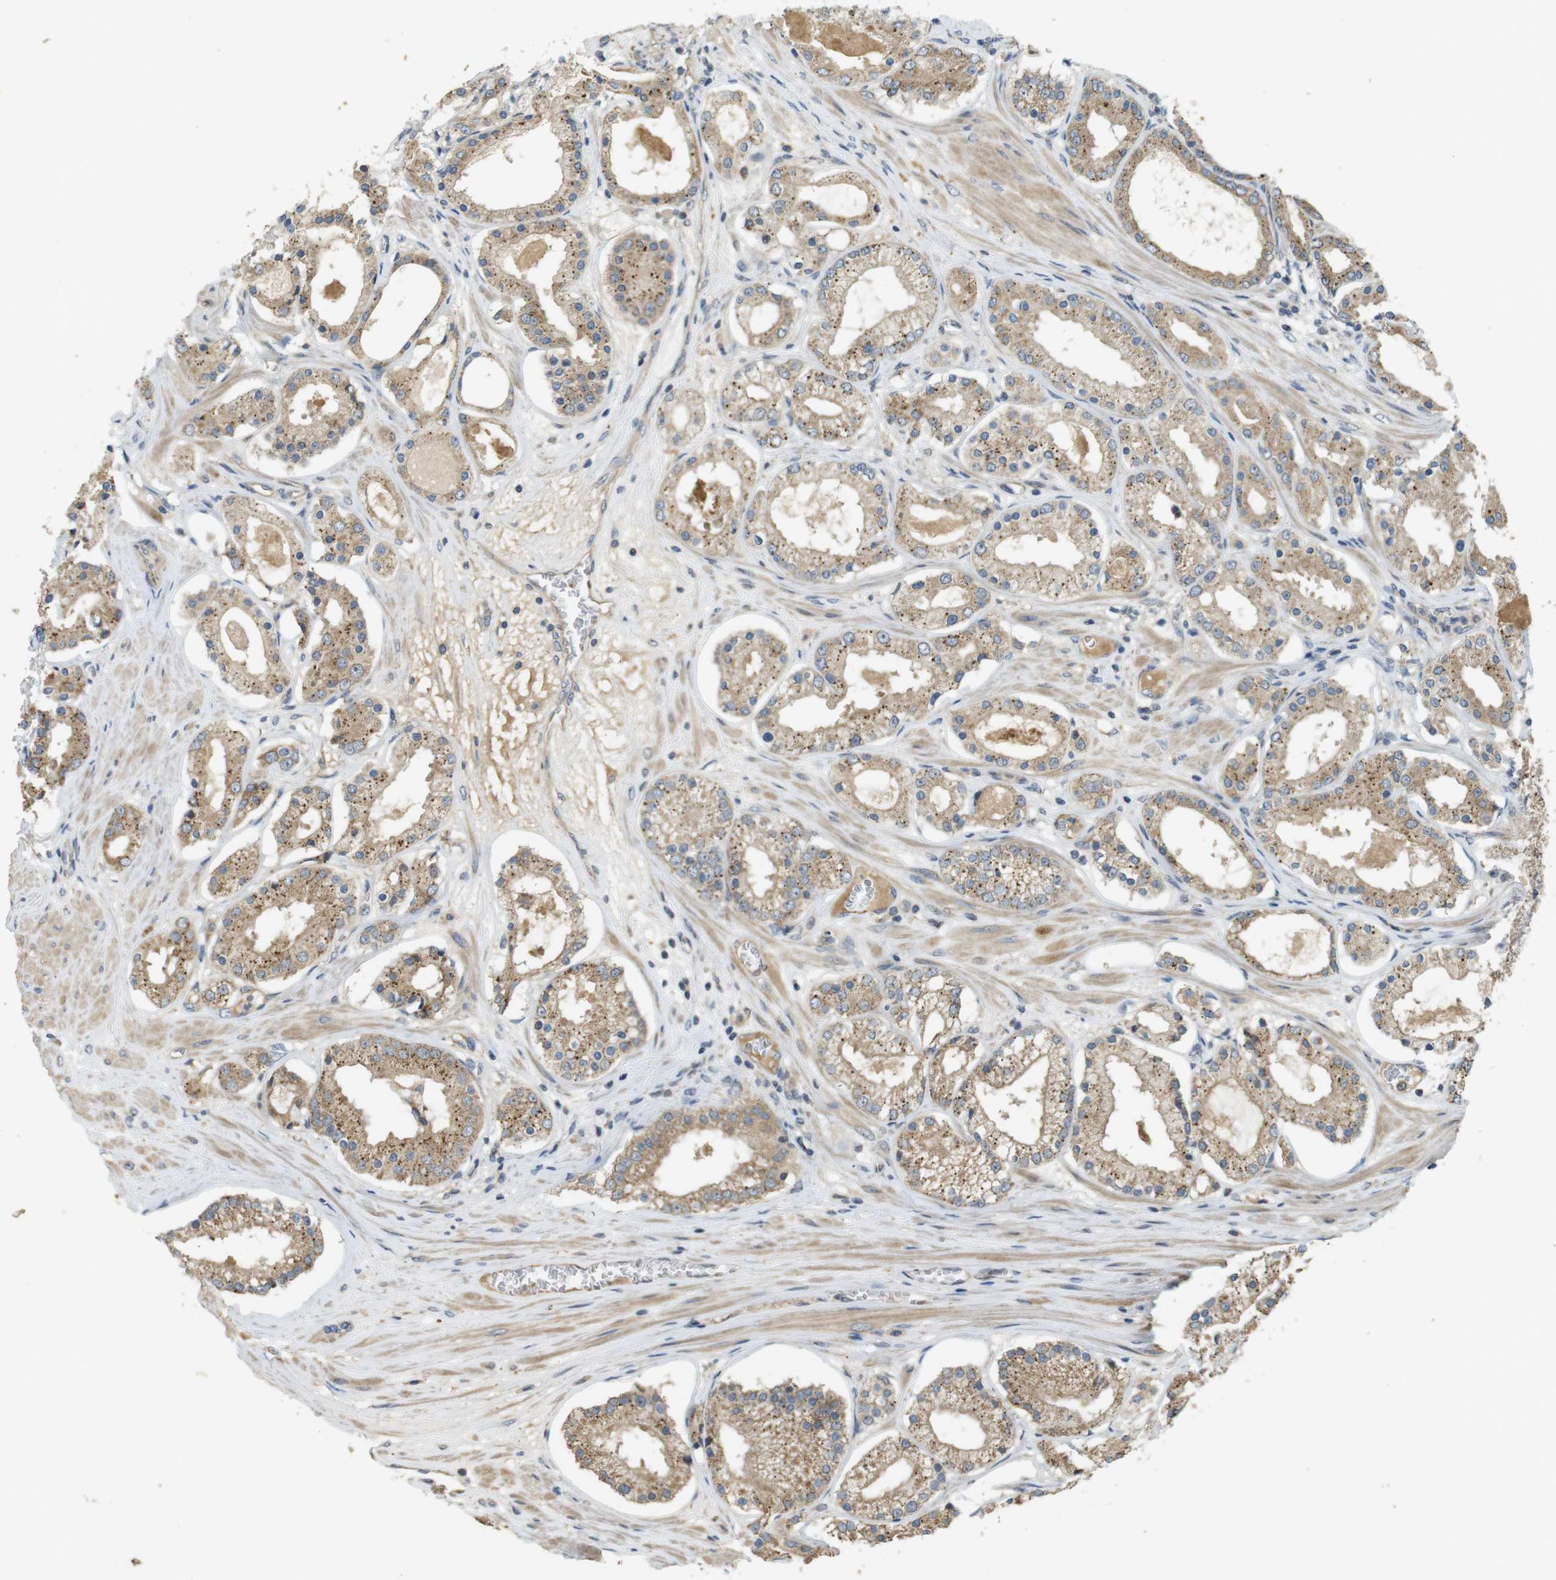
{"staining": {"intensity": "moderate", "quantity": ">75%", "location": "cytoplasmic/membranous"}, "tissue": "prostate cancer", "cell_type": "Tumor cells", "image_type": "cancer", "snomed": [{"axis": "morphology", "description": "Adenocarcinoma, High grade"}, {"axis": "topography", "description": "Prostate"}], "caption": "Protein expression analysis of human adenocarcinoma (high-grade) (prostate) reveals moderate cytoplasmic/membranous positivity in about >75% of tumor cells.", "gene": "CLTC", "patient": {"sex": "male", "age": 66}}